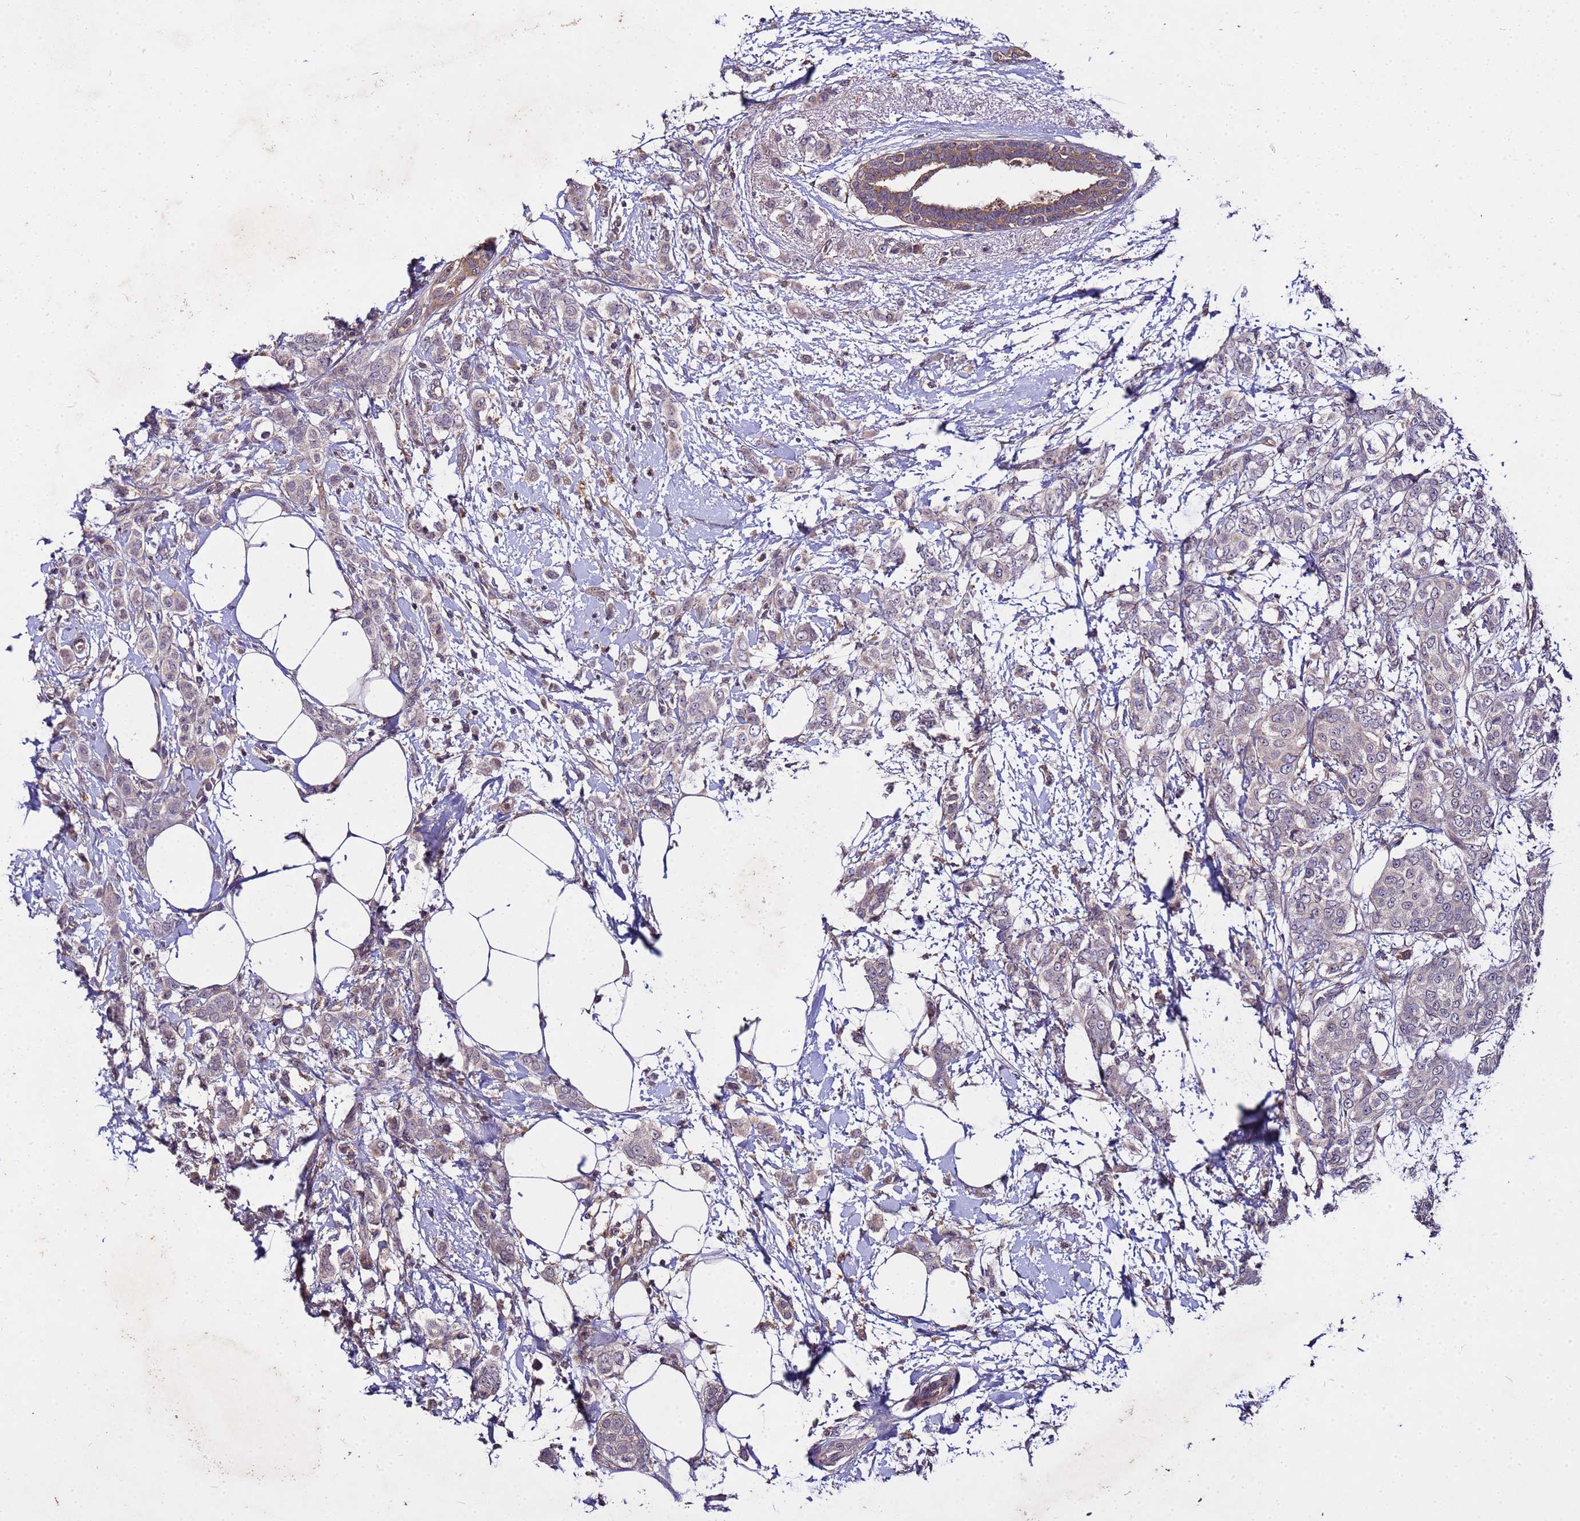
{"staining": {"intensity": "weak", "quantity": "25%-75%", "location": "cytoplasmic/membranous"}, "tissue": "breast cancer", "cell_type": "Tumor cells", "image_type": "cancer", "snomed": [{"axis": "morphology", "description": "Duct carcinoma"}, {"axis": "topography", "description": "Breast"}], "caption": "About 25%-75% of tumor cells in human infiltrating ductal carcinoma (breast) show weak cytoplasmic/membranous protein staining as visualized by brown immunohistochemical staining.", "gene": "GSPT2", "patient": {"sex": "female", "age": 72}}